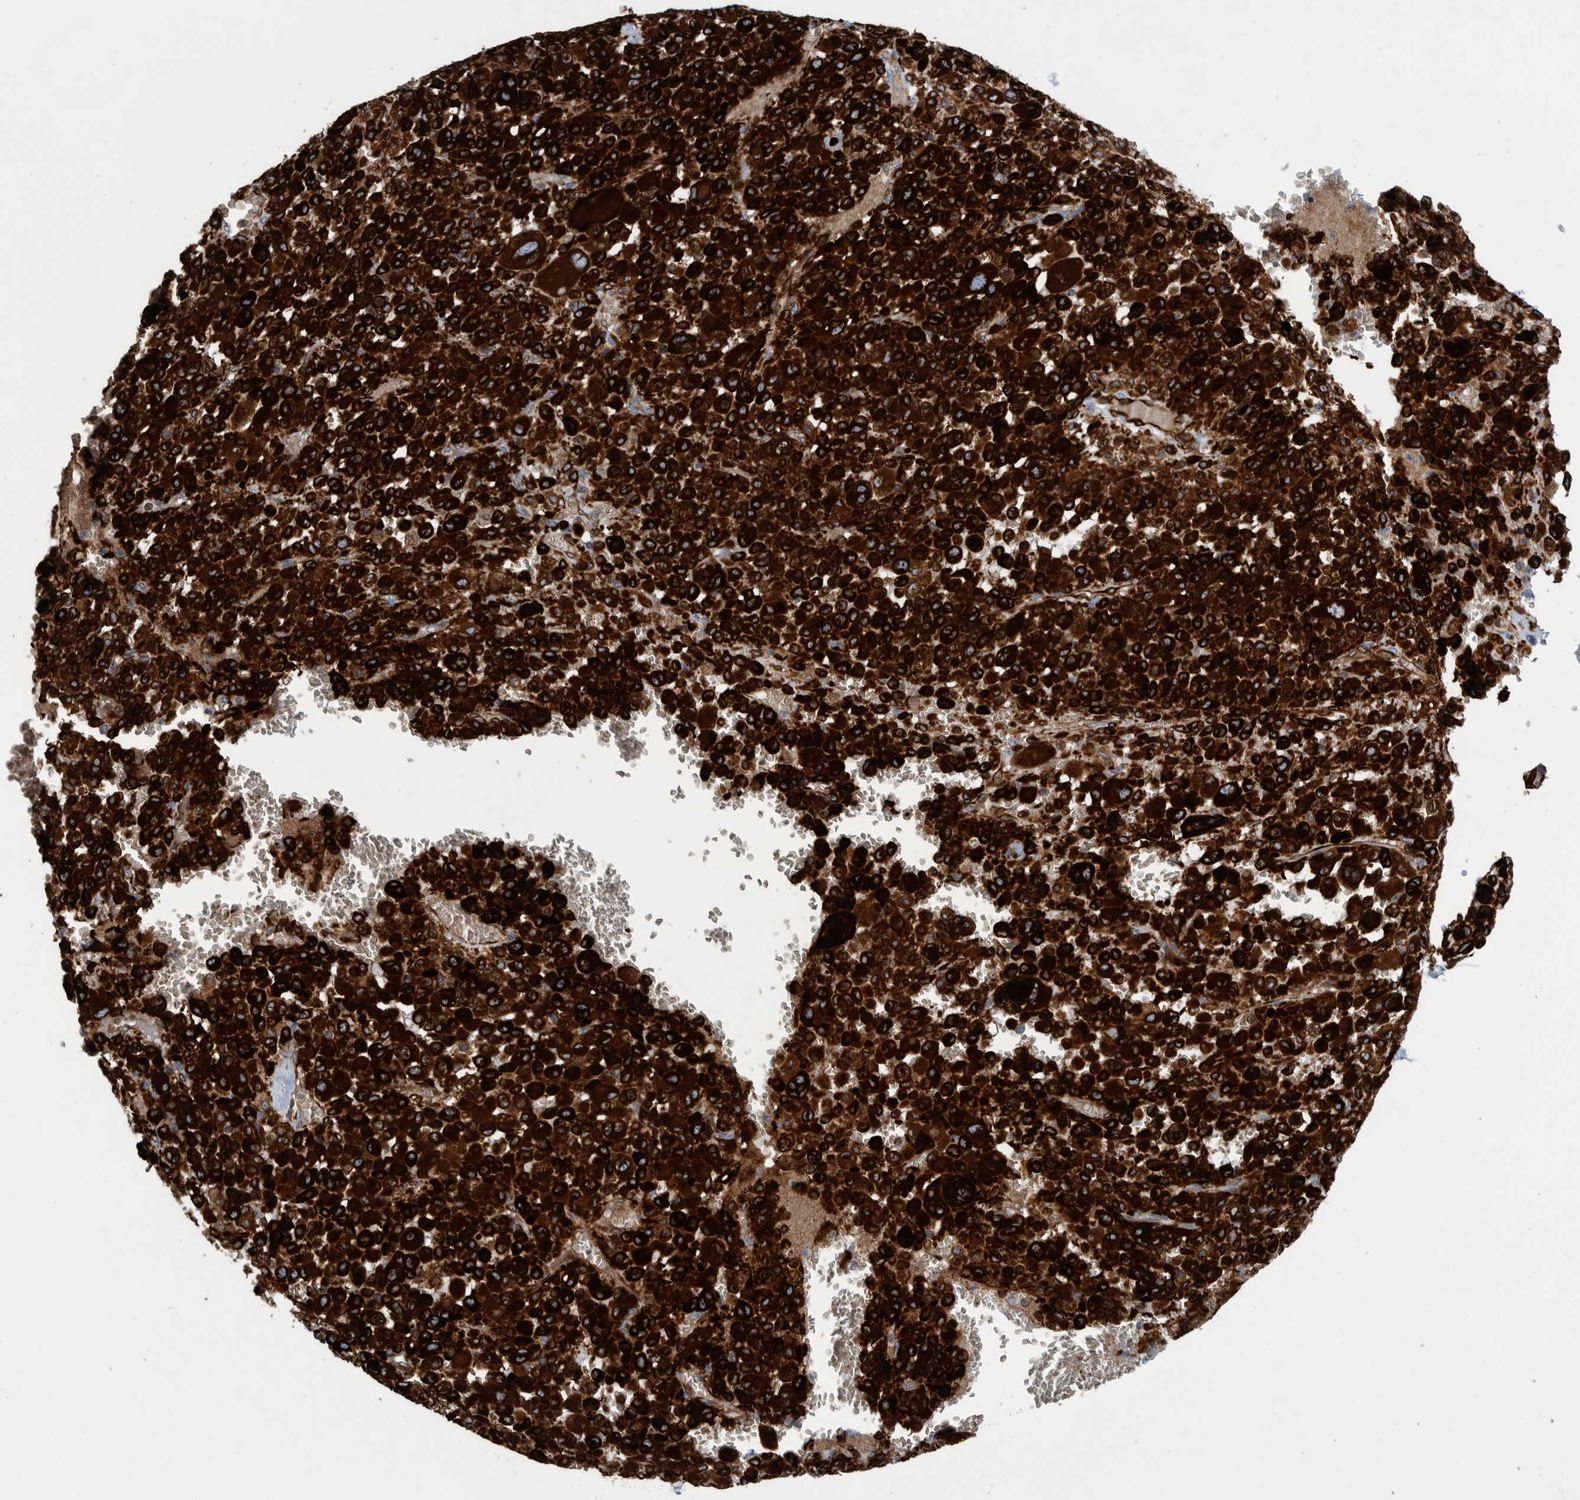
{"staining": {"intensity": "strong", "quantity": ">75%", "location": "cytoplasmic/membranous"}, "tissue": "melanoma", "cell_type": "Tumor cells", "image_type": "cancer", "snomed": [{"axis": "morphology", "description": "Malignant melanoma, Metastatic site"}, {"axis": "topography", "description": "Skin"}], "caption": "Malignant melanoma (metastatic site) stained for a protein displays strong cytoplasmic/membranous positivity in tumor cells.", "gene": "THEM6", "patient": {"sex": "female", "age": 74}}